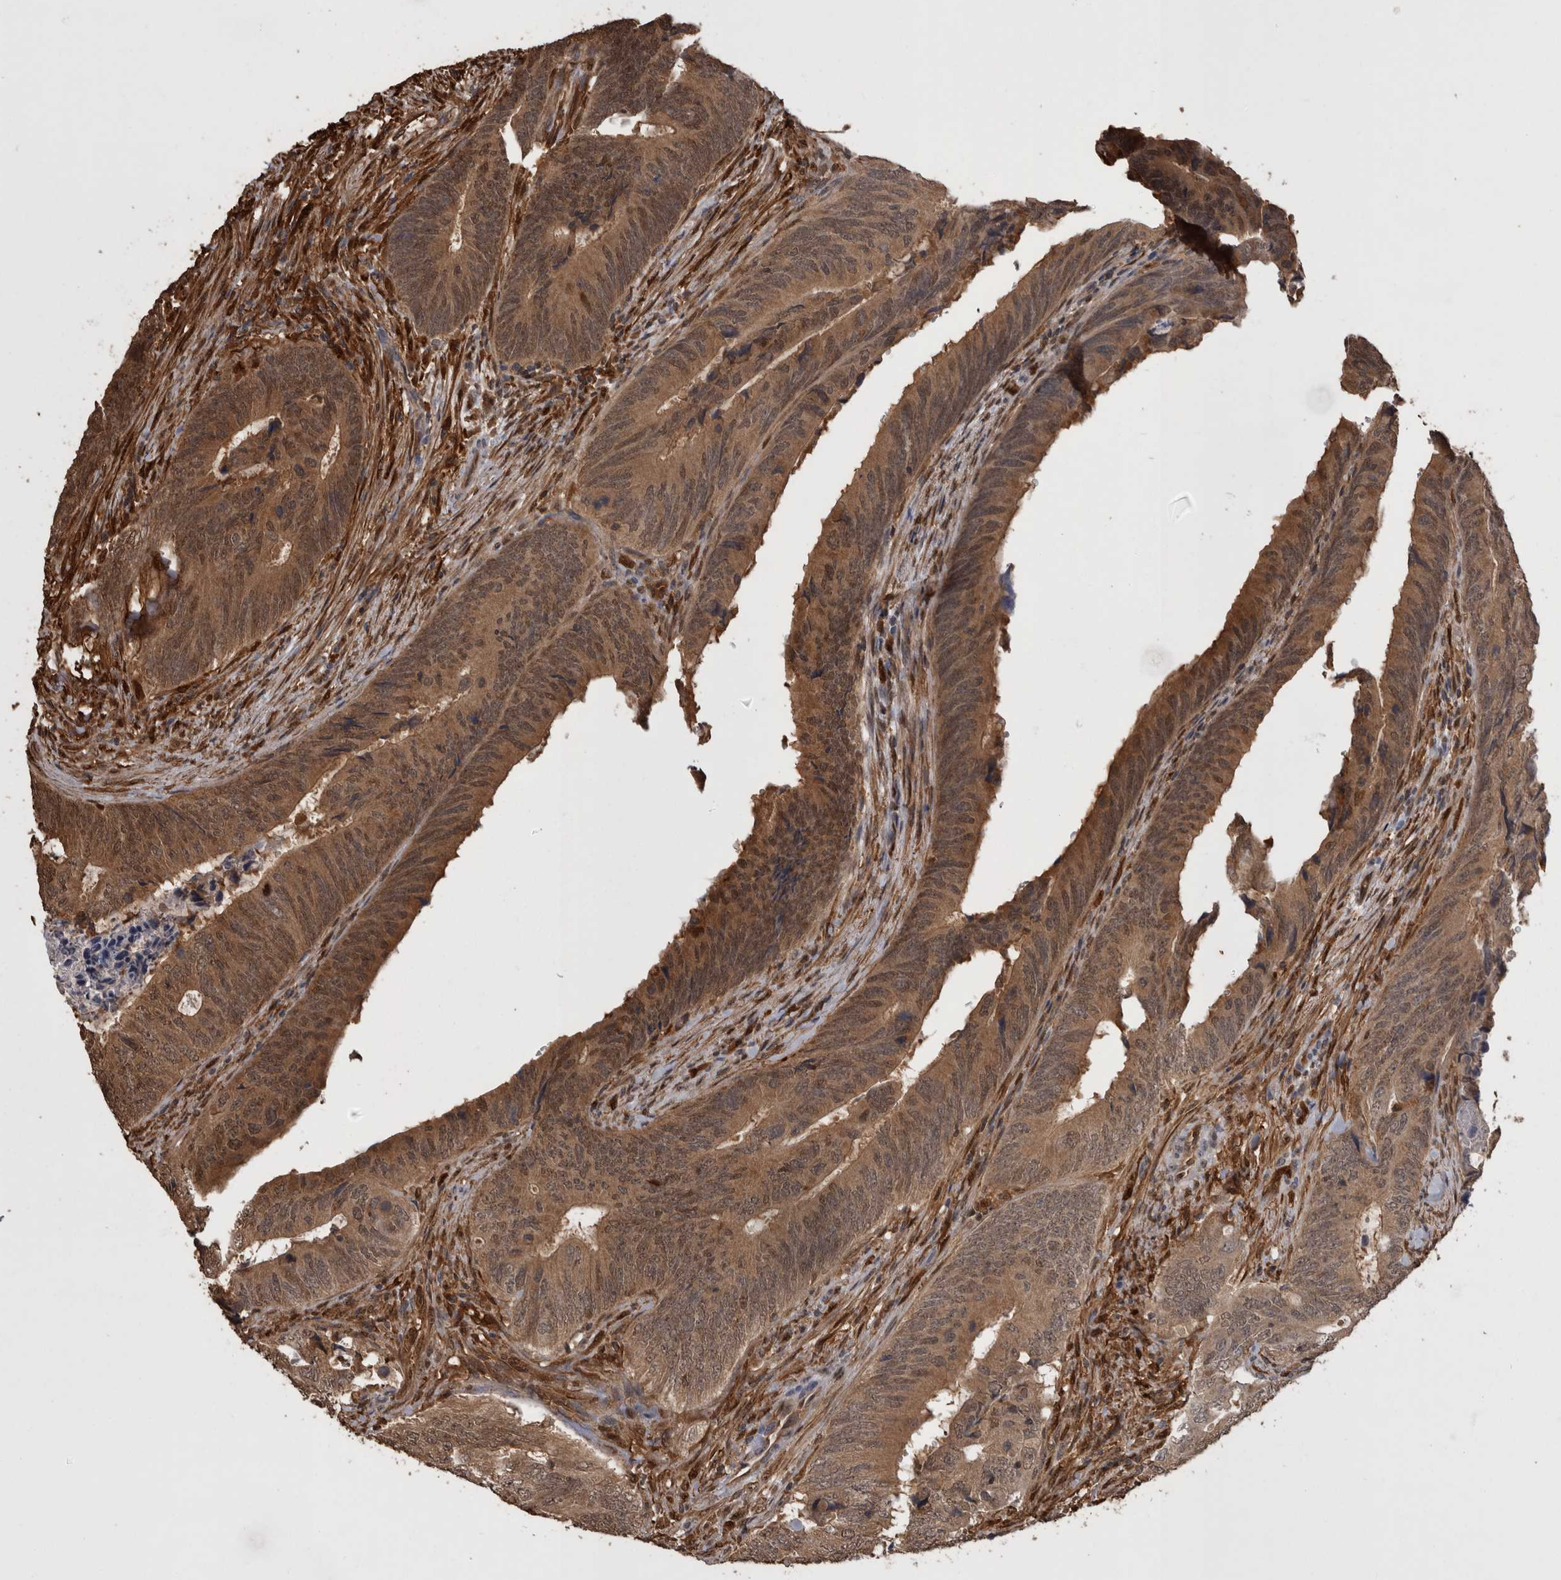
{"staining": {"intensity": "moderate", "quantity": ">75%", "location": "cytoplasmic/membranous"}, "tissue": "colorectal cancer", "cell_type": "Tumor cells", "image_type": "cancer", "snomed": [{"axis": "morphology", "description": "Normal tissue, NOS"}, {"axis": "morphology", "description": "Adenocarcinoma, NOS"}, {"axis": "topography", "description": "Colon"}], "caption": "Approximately >75% of tumor cells in colorectal cancer demonstrate moderate cytoplasmic/membranous protein staining as visualized by brown immunohistochemical staining.", "gene": "LXN", "patient": {"sex": "male", "age": 56}}